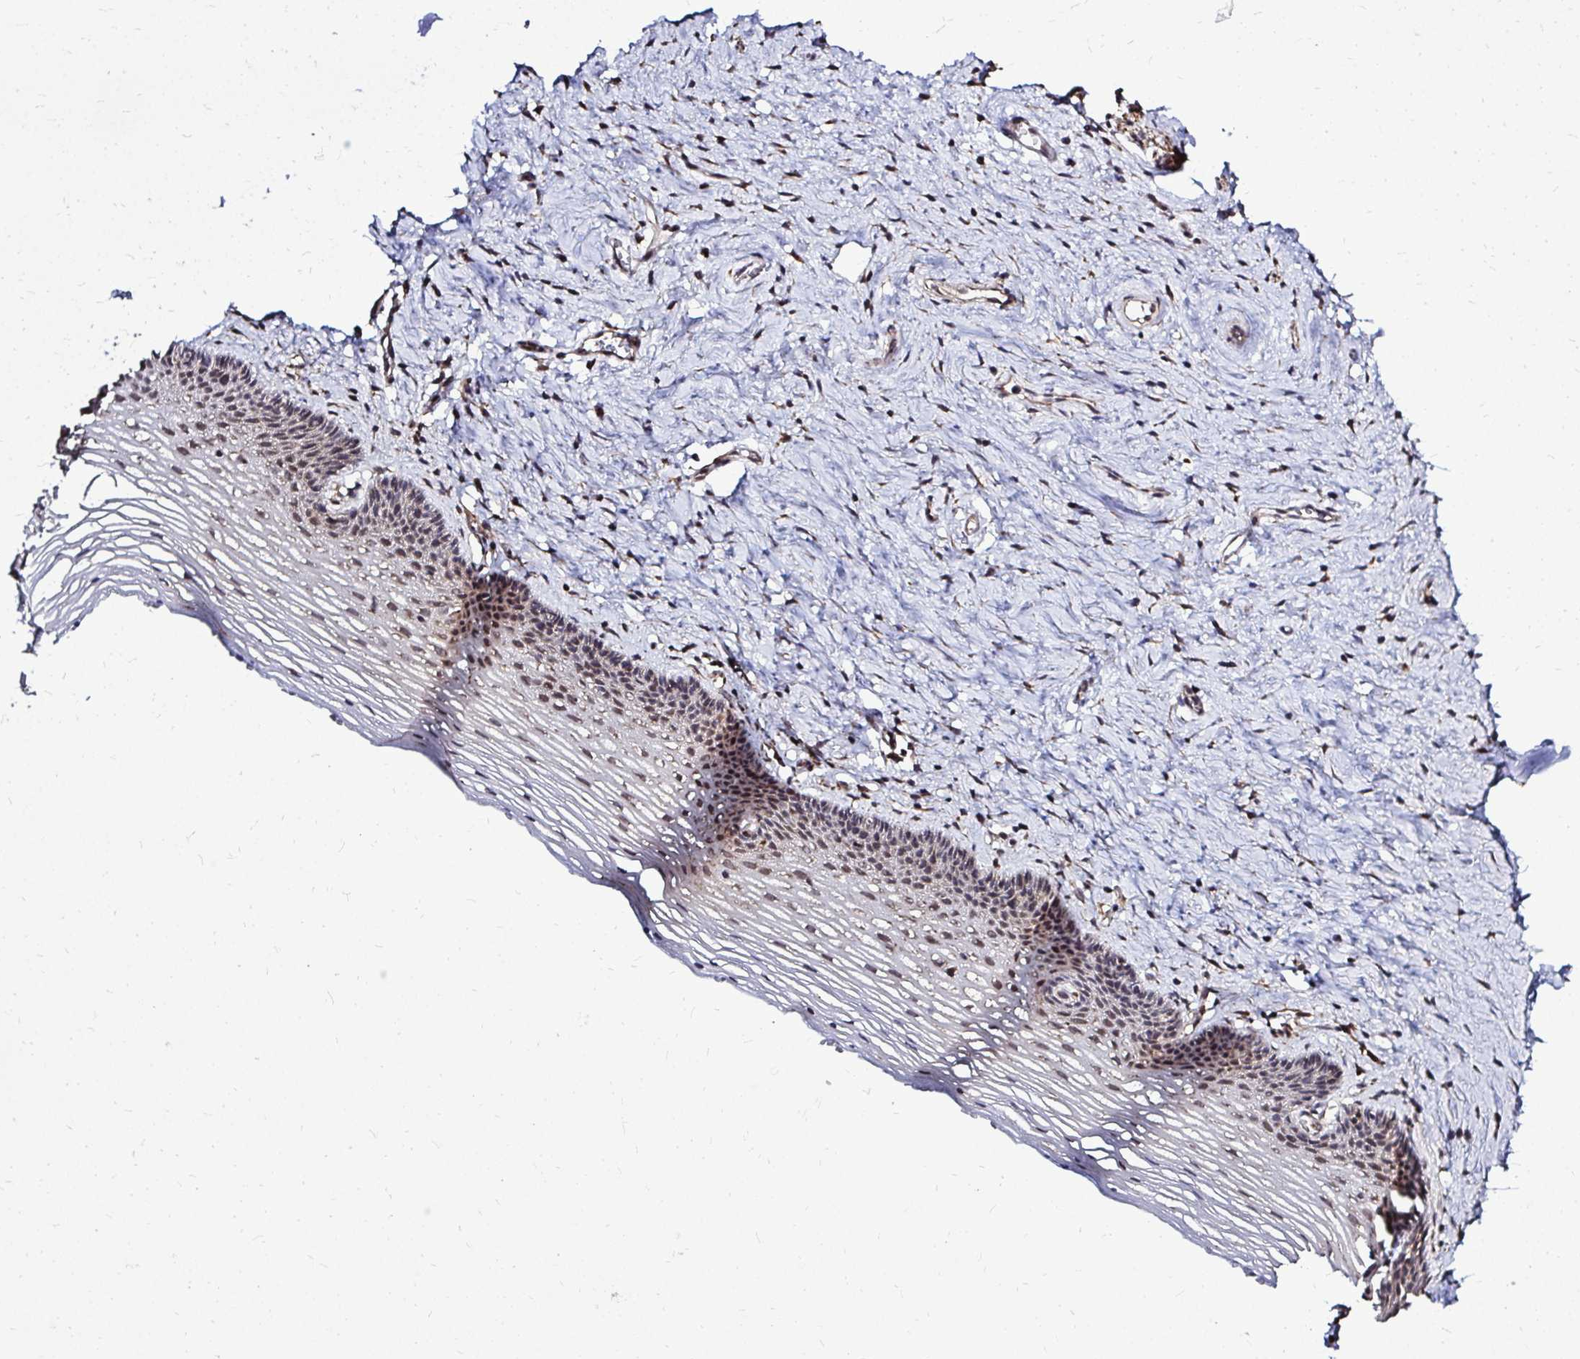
{"staining": {"intensity": "moderate", "quantity": "25%-75%", "location": "cytoplasmic/membranous,nuclear"}, "tissue": "vagina", "cell_type": "Squamous epithelial cells", "image_type": "normal", "snomed": [{"axis": "morphology", "description": "Normal tissue, NOS"}, {"axis": "topography", "description": "Vagina"}, {"axis": "topography", "description": "Cervix"}], "caption": "DAB immunohistochemical staining of unremarkable vagina shows moderate cytoplasmic/membranous,nuclear protein expression in approximately 25%-75% of squamous epithelial cells.", "gene": "FMR1", "patient": {"sex": "female", "age": 37}}